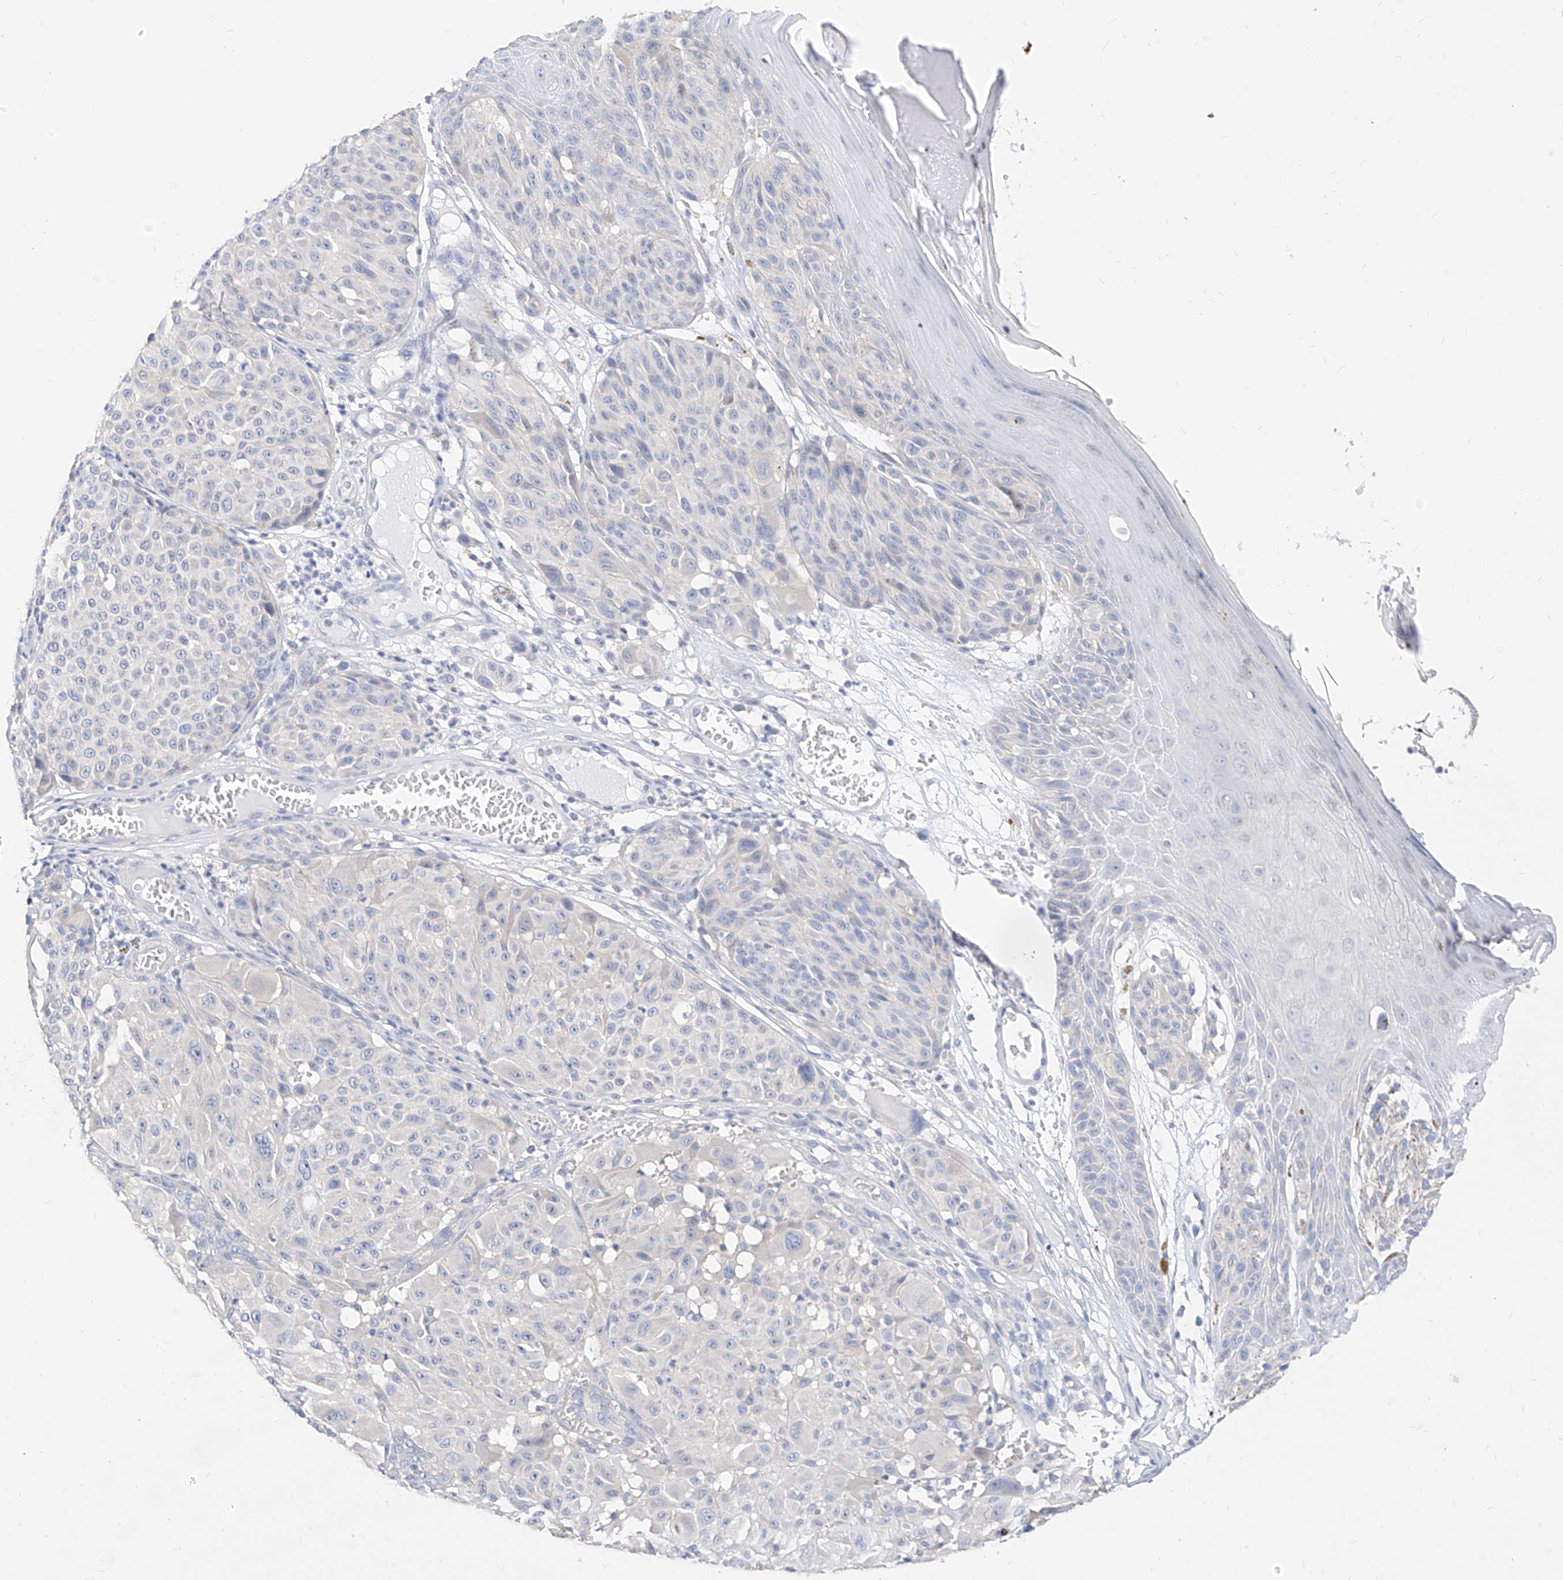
{"staining": {"intensity": "negative", "quantity": "none", "location": "none"}, "tissue": "melanoma", "cell_type": "Tumor cells", "image_type": "cancer", "snomed": [{"axis": "morphology", "description": "Malignant melanoma, NOS"}, {"axis": "topography", "description": "Skin"}], "caption": "Immunohistochemistry image of human melanoma stained for a protein (brown), which reveals no positivity in tumor cells. The staining is performed using DAB brown chromogen with nuclei counter-stained in using hematoxylin.", "gene": "ZZEF1", "patient": {"sex": "male", "age": 83}}